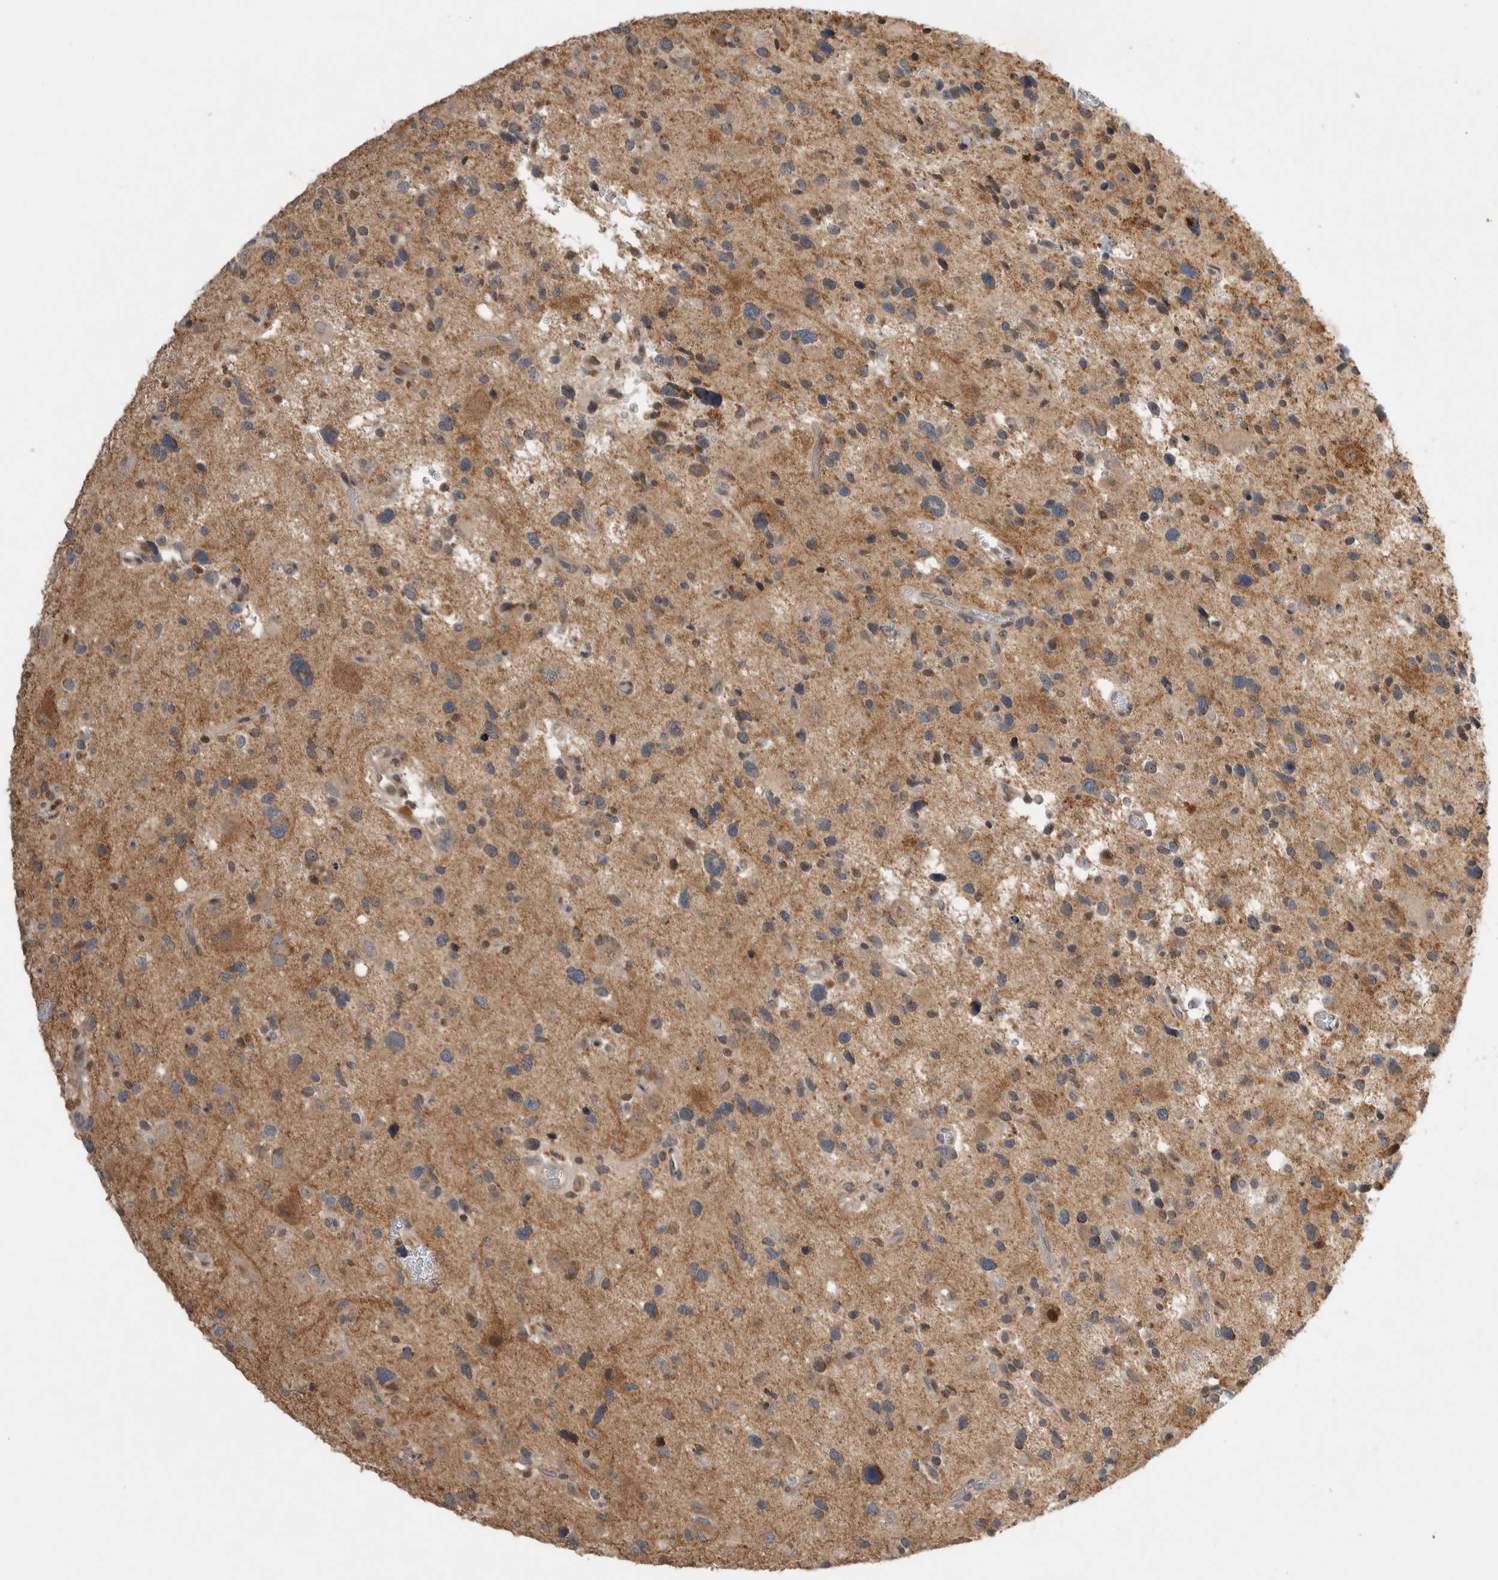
{"staining": {"intensity": "weak", "quantity": ">75%", "location": "cytoplasmic/membranous"}, "tissue": "glioma", "cell_type": "Tumor cells", "image_type": "cancer", "snomed": [{"axis": "morphology", "description": "Glioma, malignant, High grade"}, {"axis": "topography", "description": "Brain"}], "caption": "High-grade glioma (malignant) stained with a protein marker reveals weak staining in tumor cells.", "gene": "KCNIP1", "patient": {"sex": "male", "age": 33}}